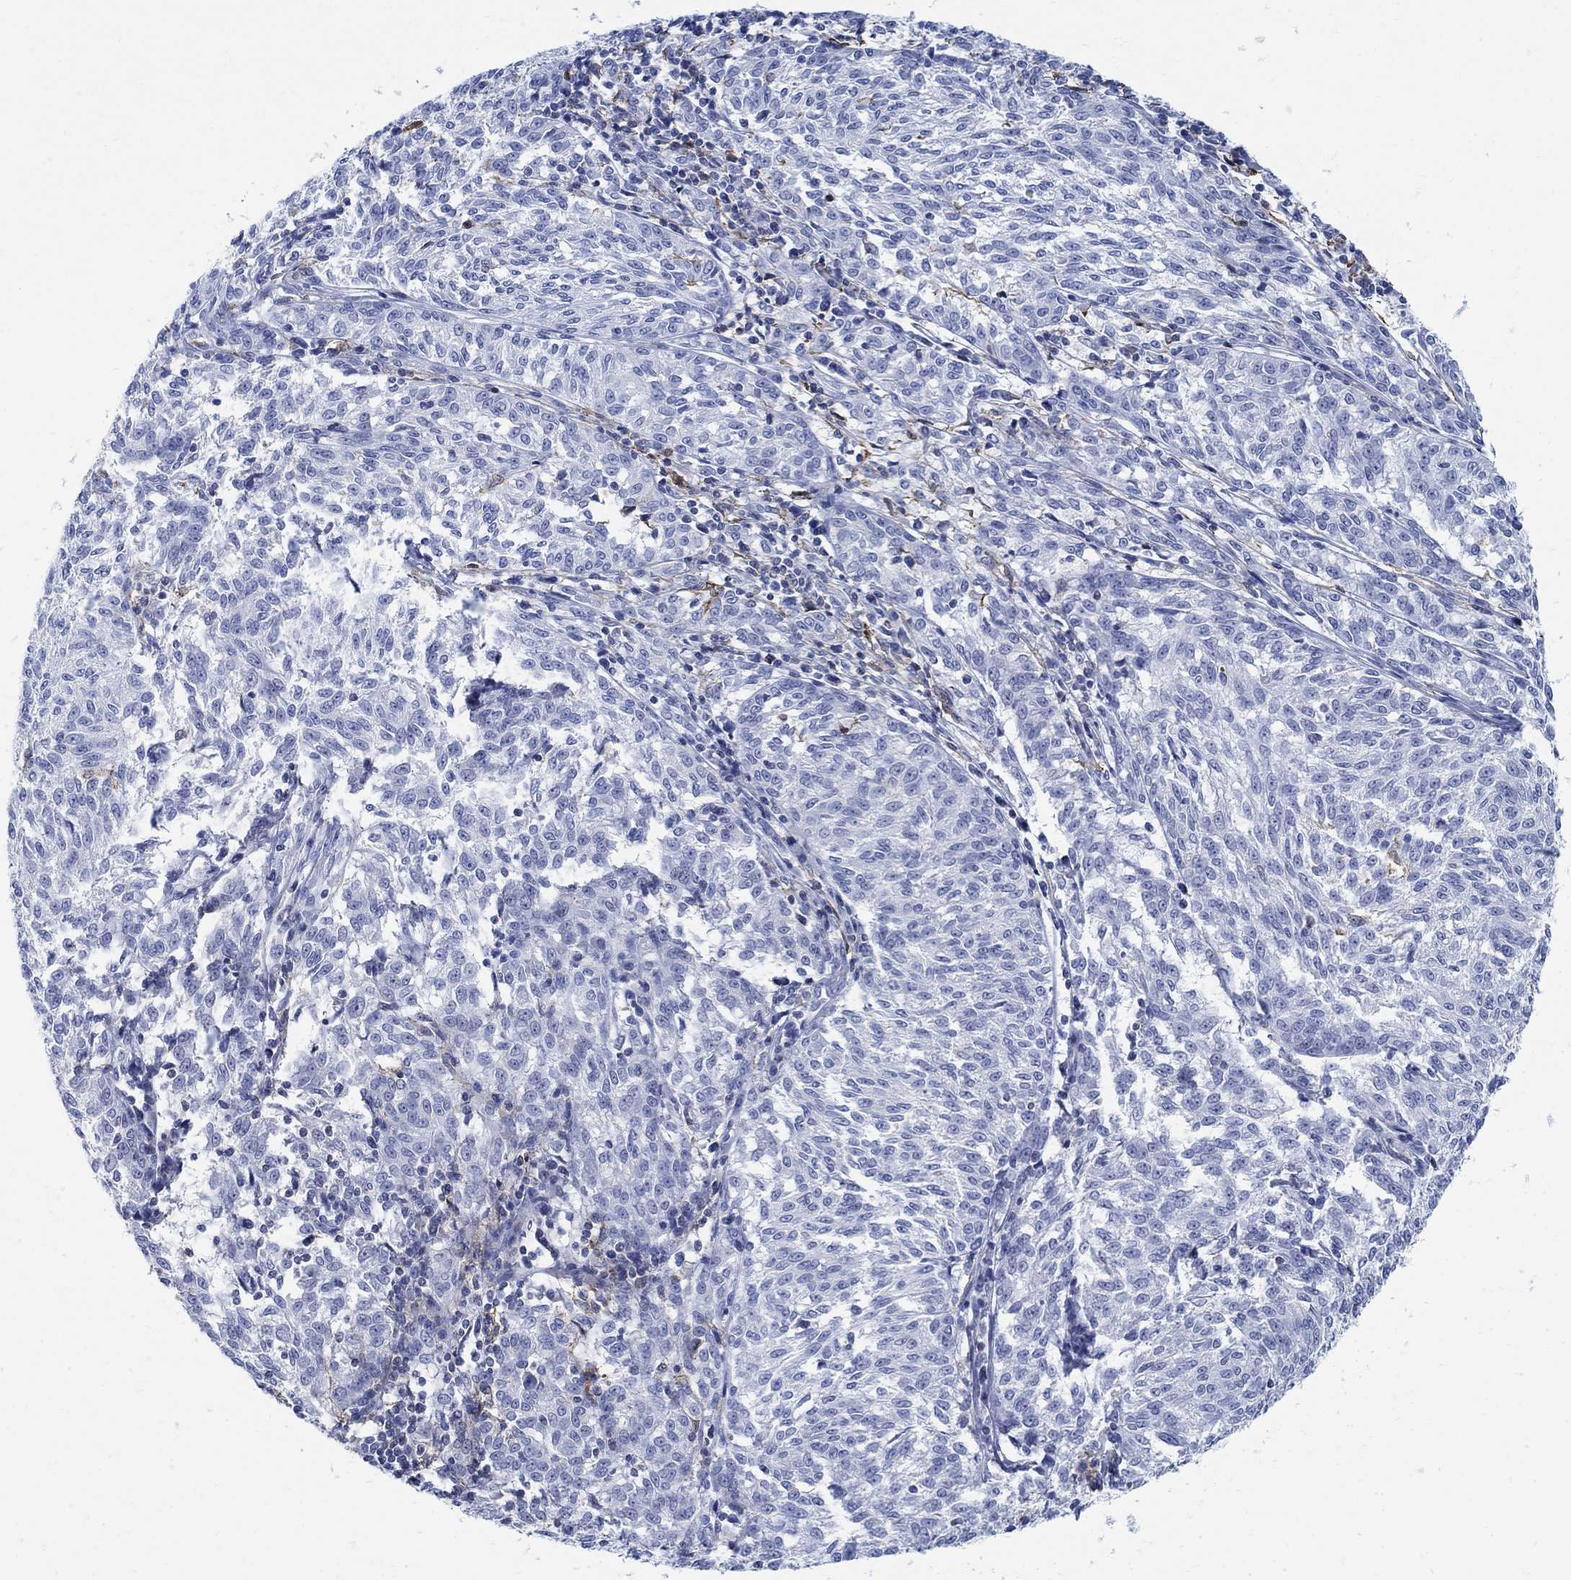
{"staining": {"intensity": "negative", "quantity": "none", "location": "none"}, "tissue": "melanoma", "cell_type": "Tumor cells", "image_type": "cancer", "snomed": [{"axis": "morphology", "description": "Malignant melanoma, NOS"}, {"axis": "topography", "description": "Skin"}], "caption": "Tumor cells are negative for protein expression in human melanoma.", "gene": "PHF21B", "patient": {"sex": "female", "age": 72}}